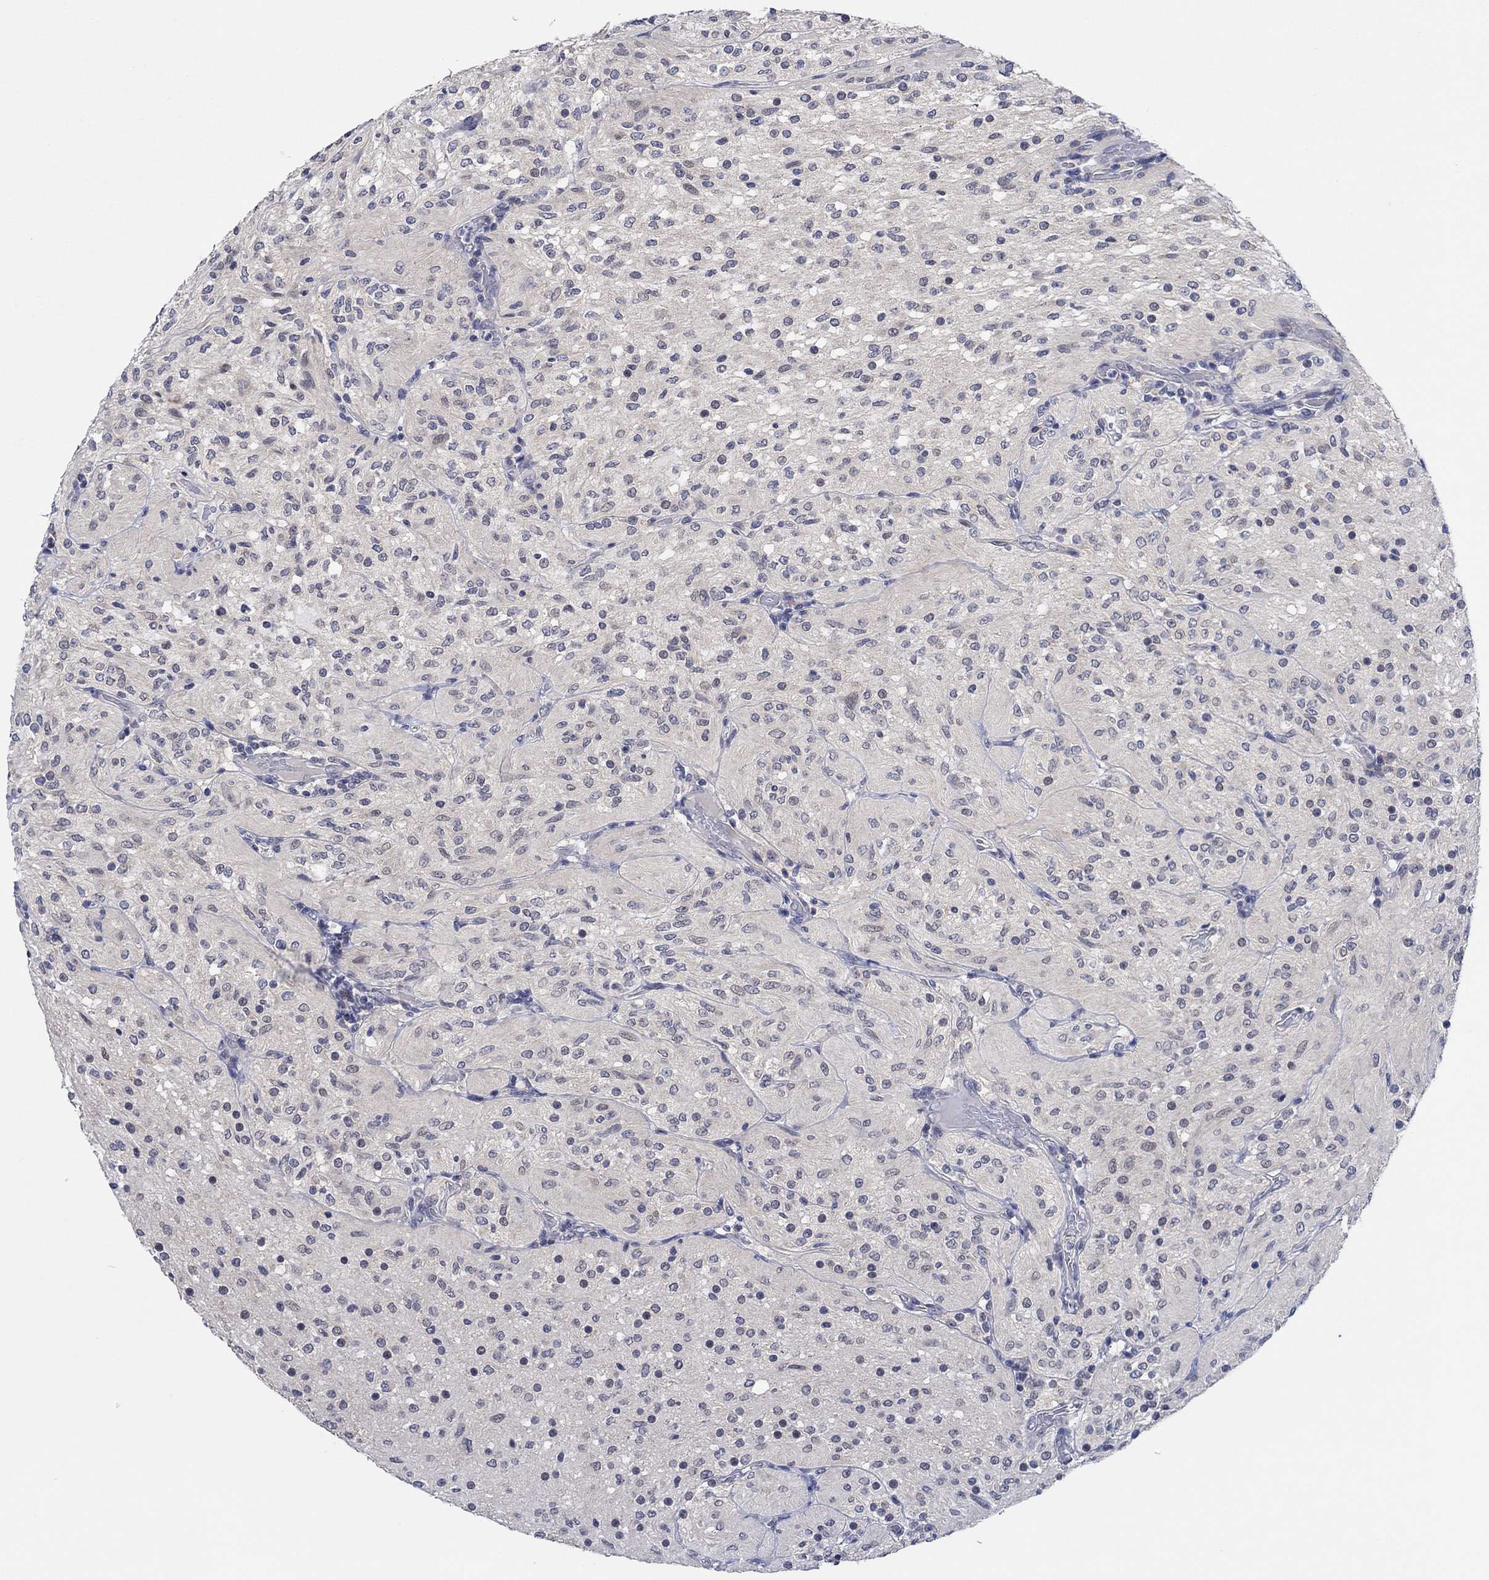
{"staining": {"intensity": "negative", "quantity": "none", "location": "none"}, "tissue": "glioma", "cell_type": "Tumor cells", "image_type": "cancer", "snomed": [{"axis": "morphology", "description": "Glioma, malignant, Low grade"}, {"axis": "topography", "description": "Brain"}], "caption": "This is an immunohistochemistry micrograph of human glioma. There is no expression in tumor cells.", "gene": "PRRT3", "patient": {"sex": "male", "age": 3}}